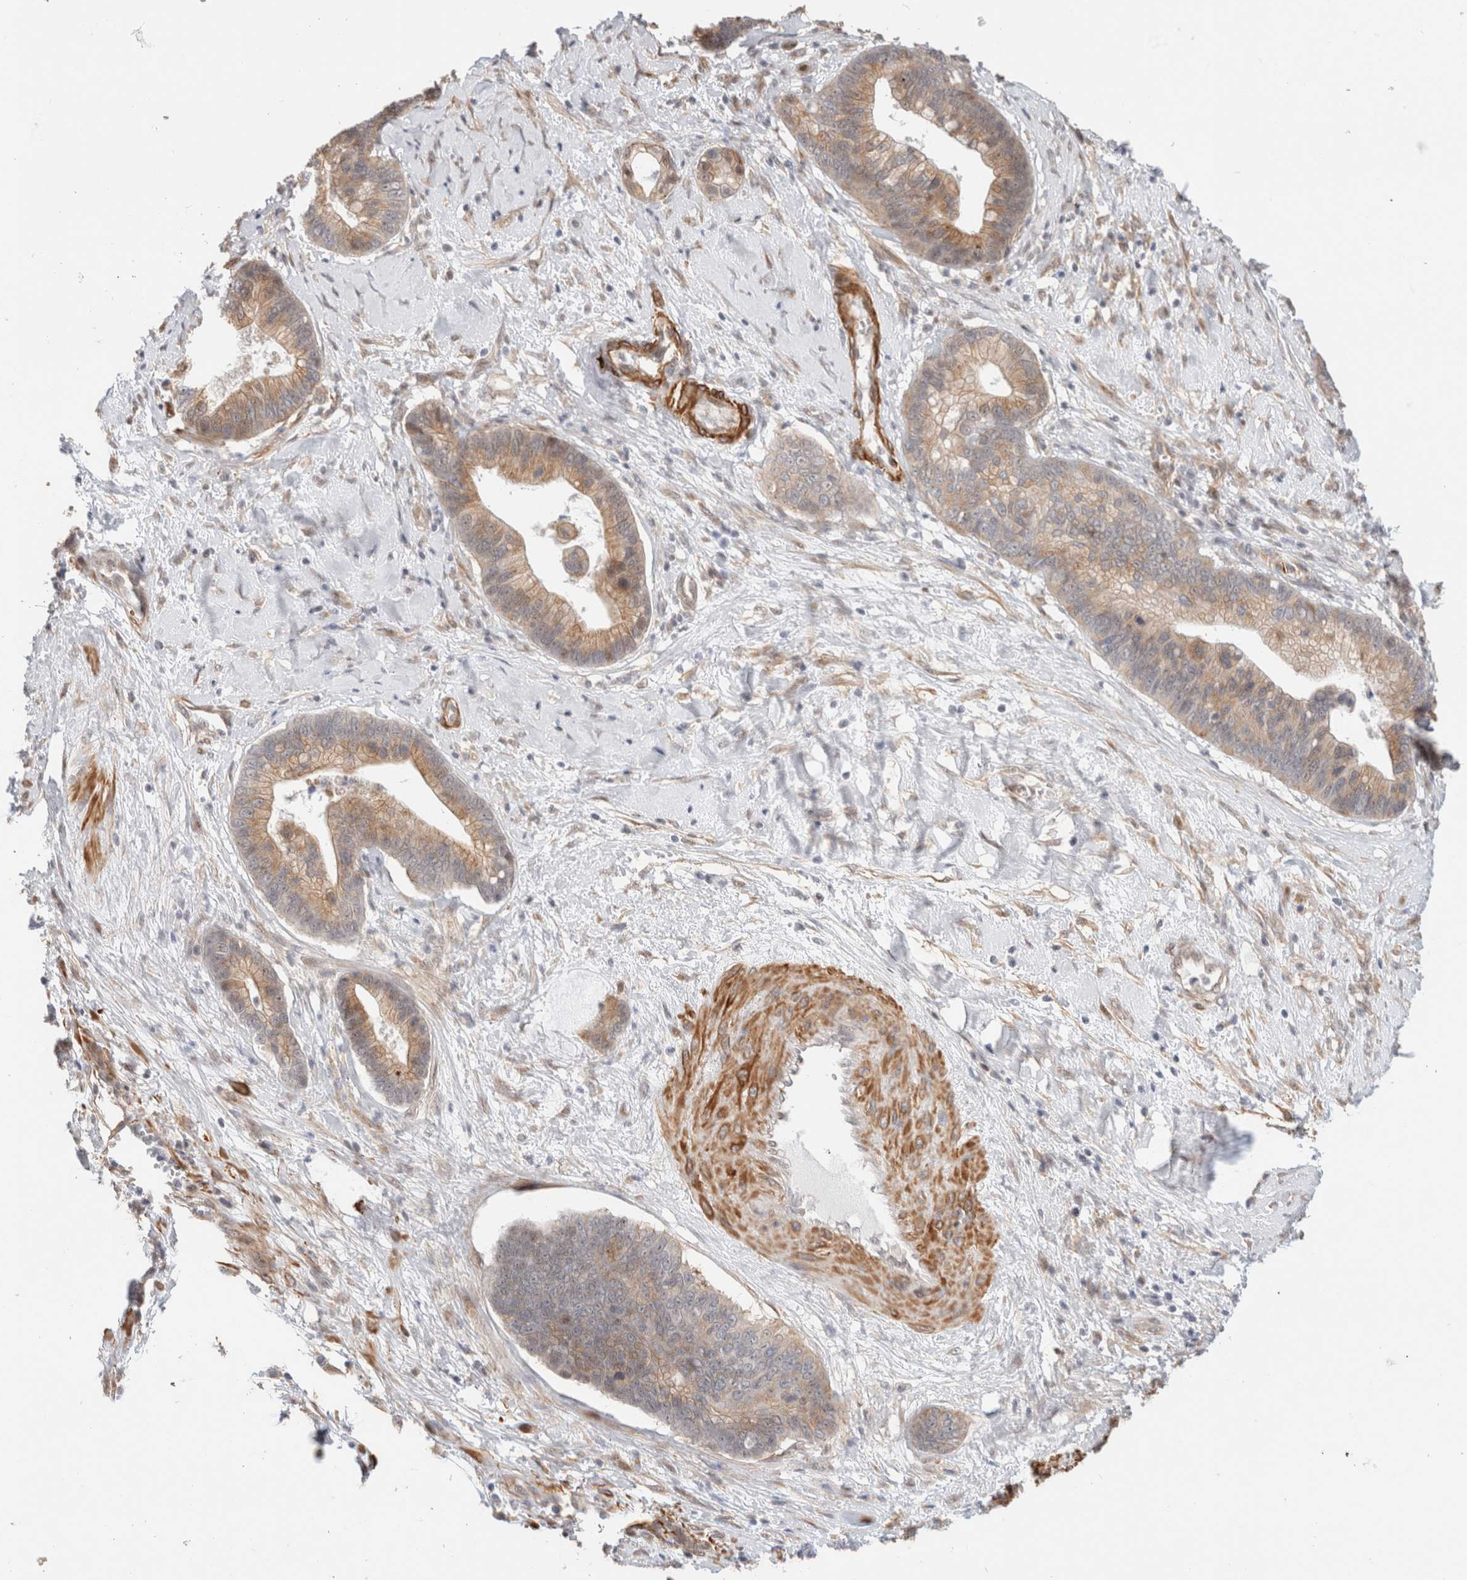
{"staining": {"intensity": "moderate", "quantity": ">75%", "location": "cytoplasmic/membranous"}, "tissue": "cervical cancer", "cell_type": "Tumor cells", "image_type": "cancer", "snomed": [{"axis": "morphology", "description": "Adenocarcinoma, NOS"}, {"axis": "topography", "description": "Cervix"}], "caption": "Tumor cells demonstrate moderate cytoplasmic/membranous positivity in approximately >75% of cells in cervical cancer (adenocarcinoma).", "gene": "ID3", "patient": {"sex": "female", "age": 44}}